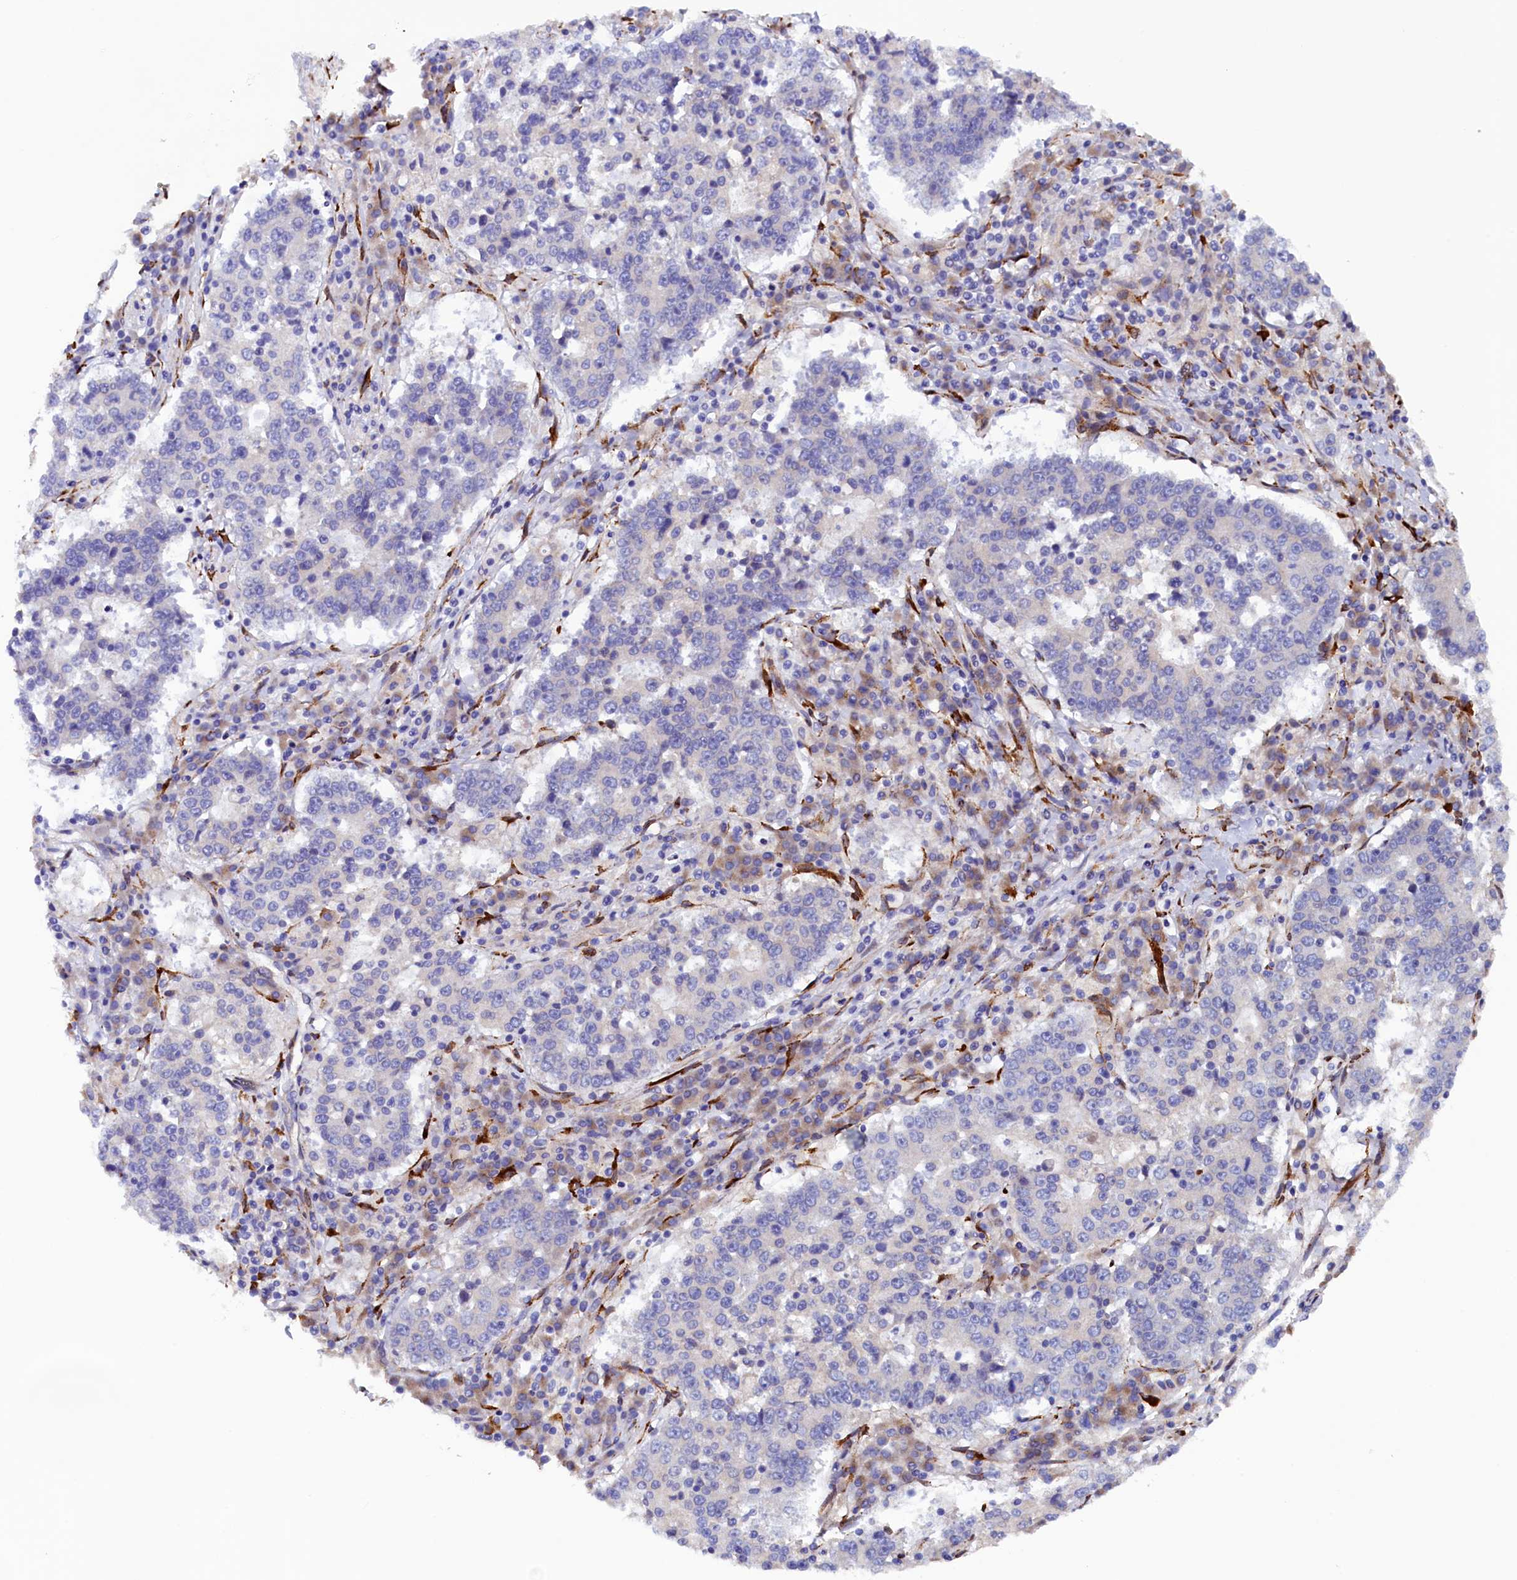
{"staining": {"intensity": "negative", "quantity": "none", "location": "none"}, "tissue": "stomach cancer", "cell_type": "Tumor cells", "image_type": "cancer", "snomed": [{"axis": "morphology", "description": "Adenocarcinoma, NOS"}, {"axis": "topography", "description": "Stomach"}], "caption": "Immunohistochemistry image of neoplastic tissue: human stomach cancer (adenocarcinoma) stained with DAB (3,3'-diaminobenzidine) exhibits no significant protein staining in tumor cells. (DAB (3,3'-diaminobenzidine) immunohistochemistry visualized using brightfield microscopy, high magnification).", "gene": "ARRDC4", "patient": {"sex": "male", "age": 59}}